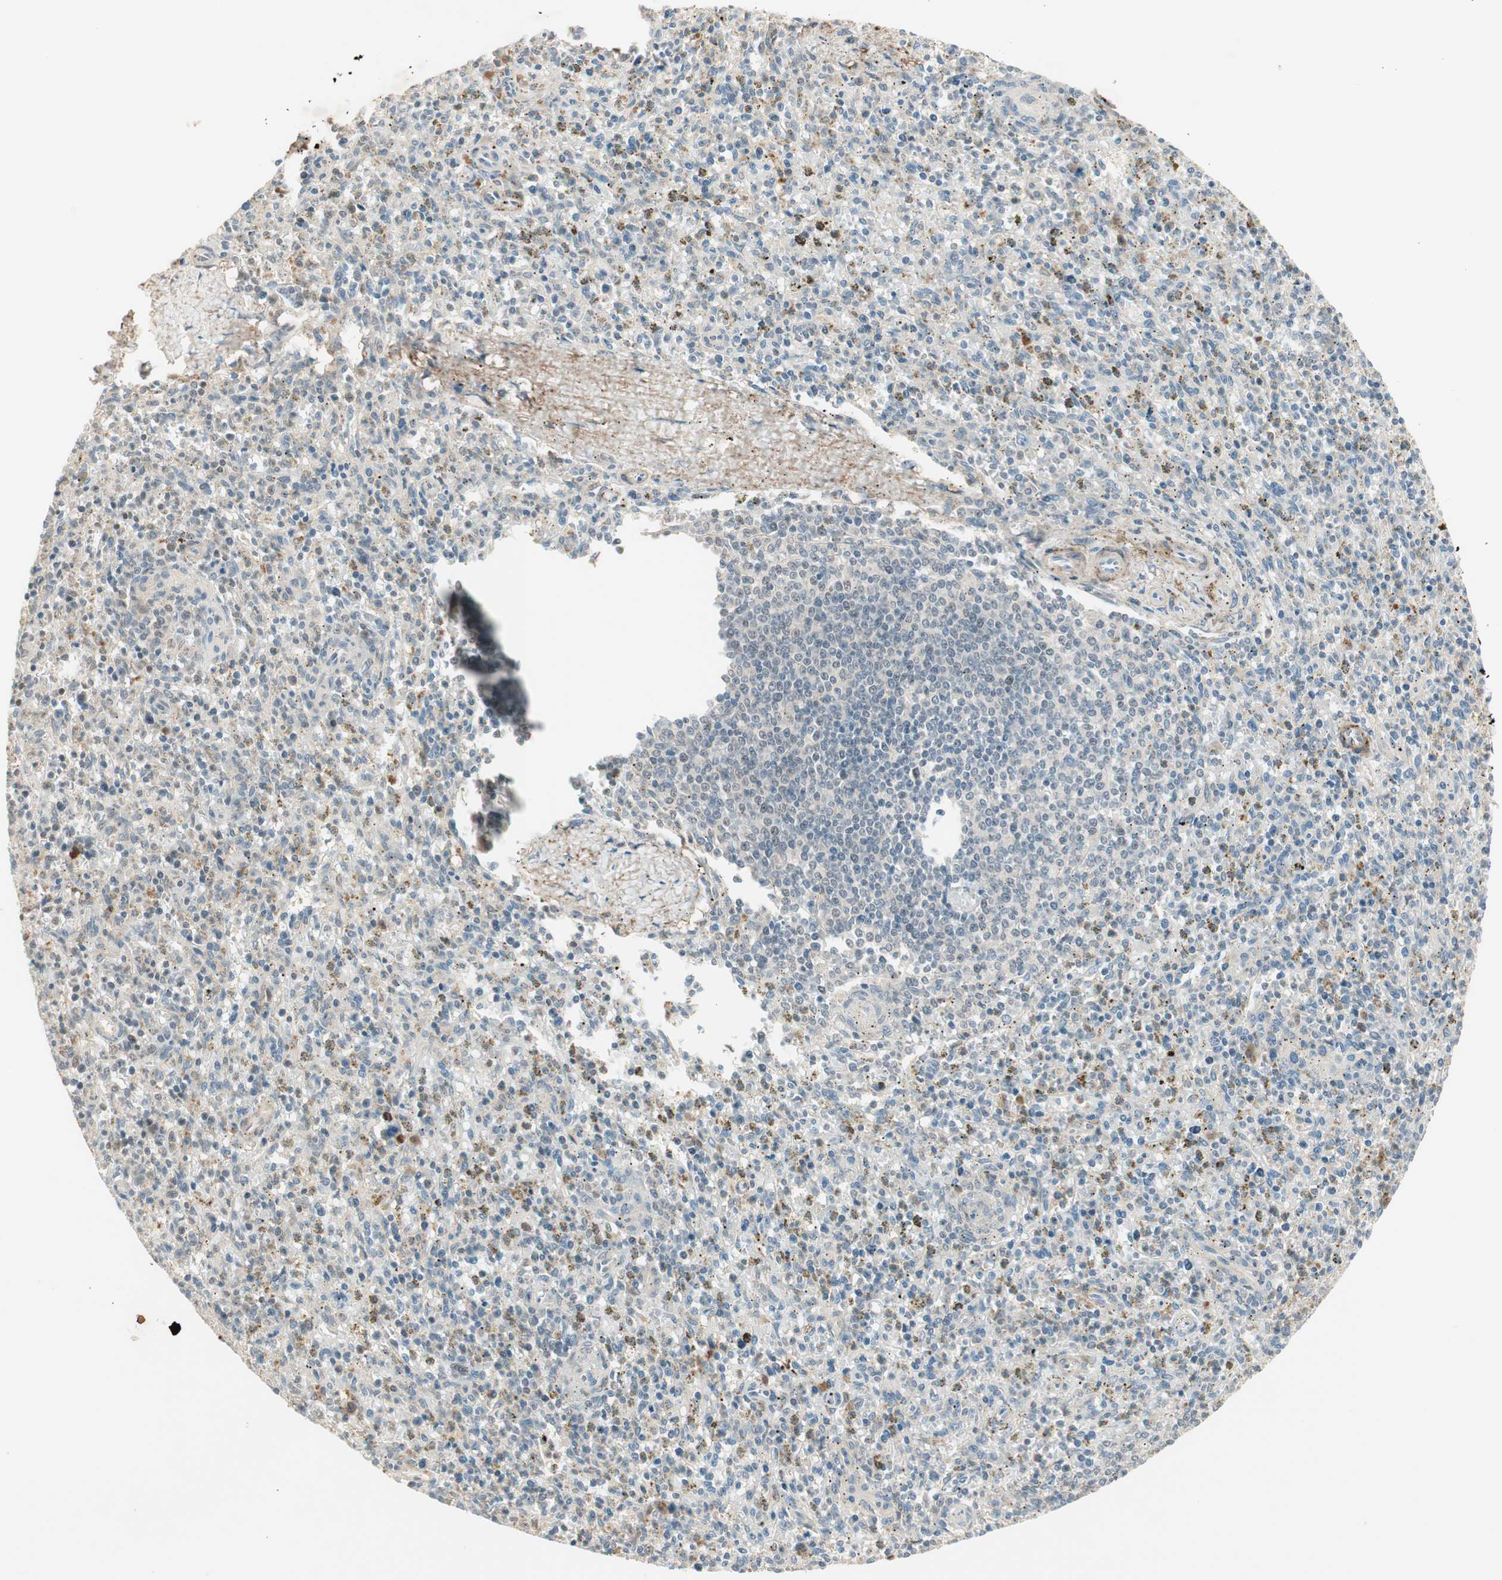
{"staining": {"intensity": "negative", "quantity": "none", "location": "none"}, "tissue": "spleen", "cell_type": "Cells in red pulp", "image_type": "normal", "snomed": [{"axis": "morphology", "description": "Normal tissue, NOS"}, {"axis": "topography", "description": "Spleen"}], "caption": "Spleen stained for a protein using immunohistochemistry (IHC) displays no expression cells in red pulp.", "gene": "RNGTT", "patient": {"sex": "male", "age": 72}}